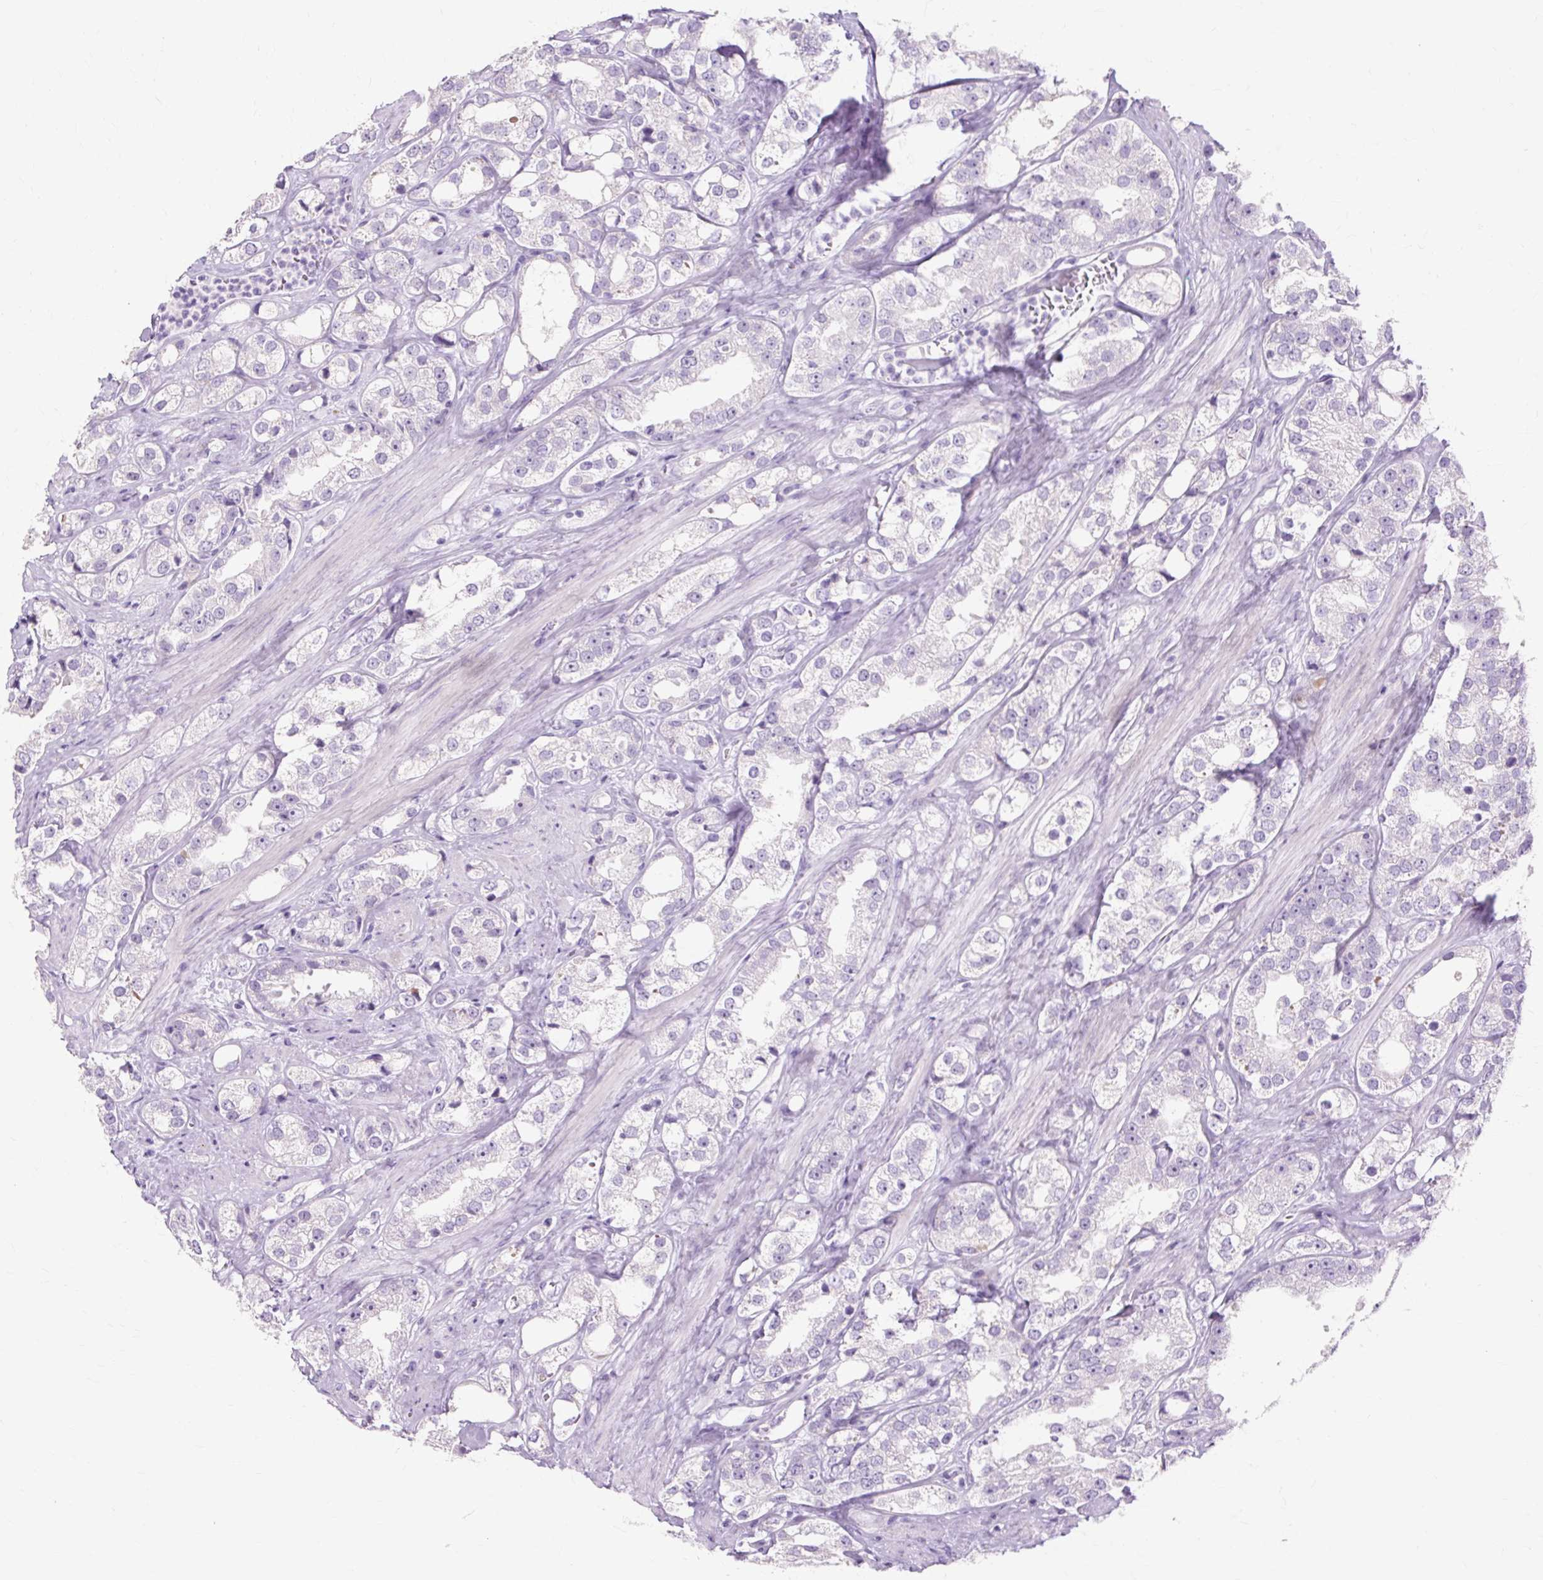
{"staining": {"intensity": "negative", "quantity": "none", "location": "none"}, "tissue": "prostate cancer", "cell_type": "Tumor cells", "image_type": "cancer", "snomed": [{"axis": "morphology", "description": "Adenocarcinoma, NOS"}, {"axis": "topography", "description": "Prostate"}], "caption": "DAB (3,3'-diaminobenzidine) immunohistochemical staining of human adenocarcinoma (prostate) displays no significant expression in tumor cells. (Immunohistochemistry (ihc), brightfield microscopy, high magnification).", "gene": "IRX2", "patient": {"sex": "male", "age": 79}}